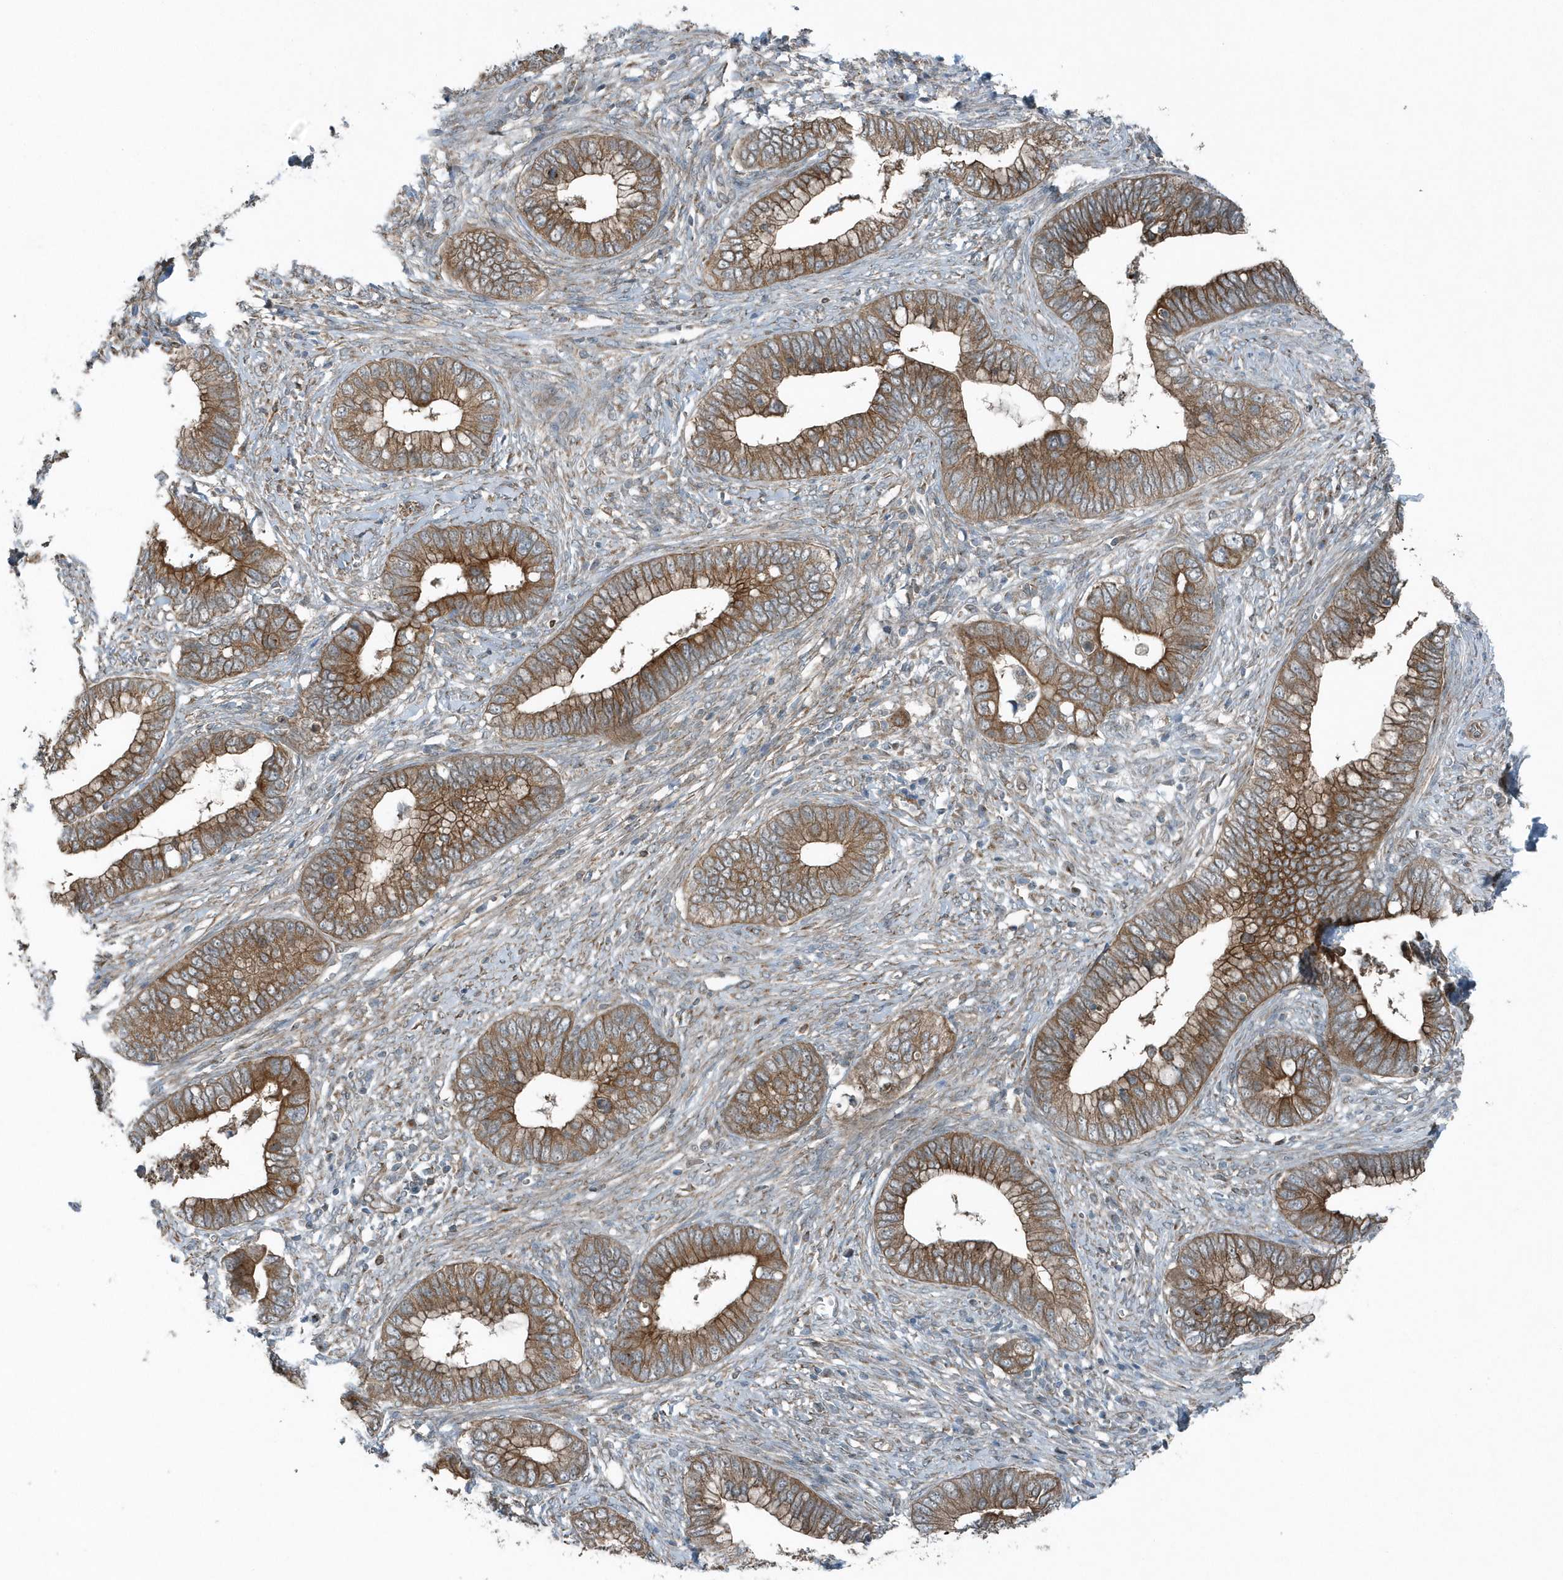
{"staining": {"intensity": "moderate", "quantity": ">75%", "location": "cytoplasmic/membranous"}, "tissue": "cervical cancer", "cell_type": "Tumor cells", "image_type": "cancer", "snomed": [{"axis": "morphology", "description": "Adenocarcinoma, NOS"}, {"axis": "topography", "description": "Cervix"}], "caption": "Moderate cytoplasmic/membranous protein staining is present in approximately >75% of tumor cells in cervical cancer. (IHC, brightfield microscopy, high magnification).", "gene": "GCC2", "patient": {"sex": "female", "age": 44}}